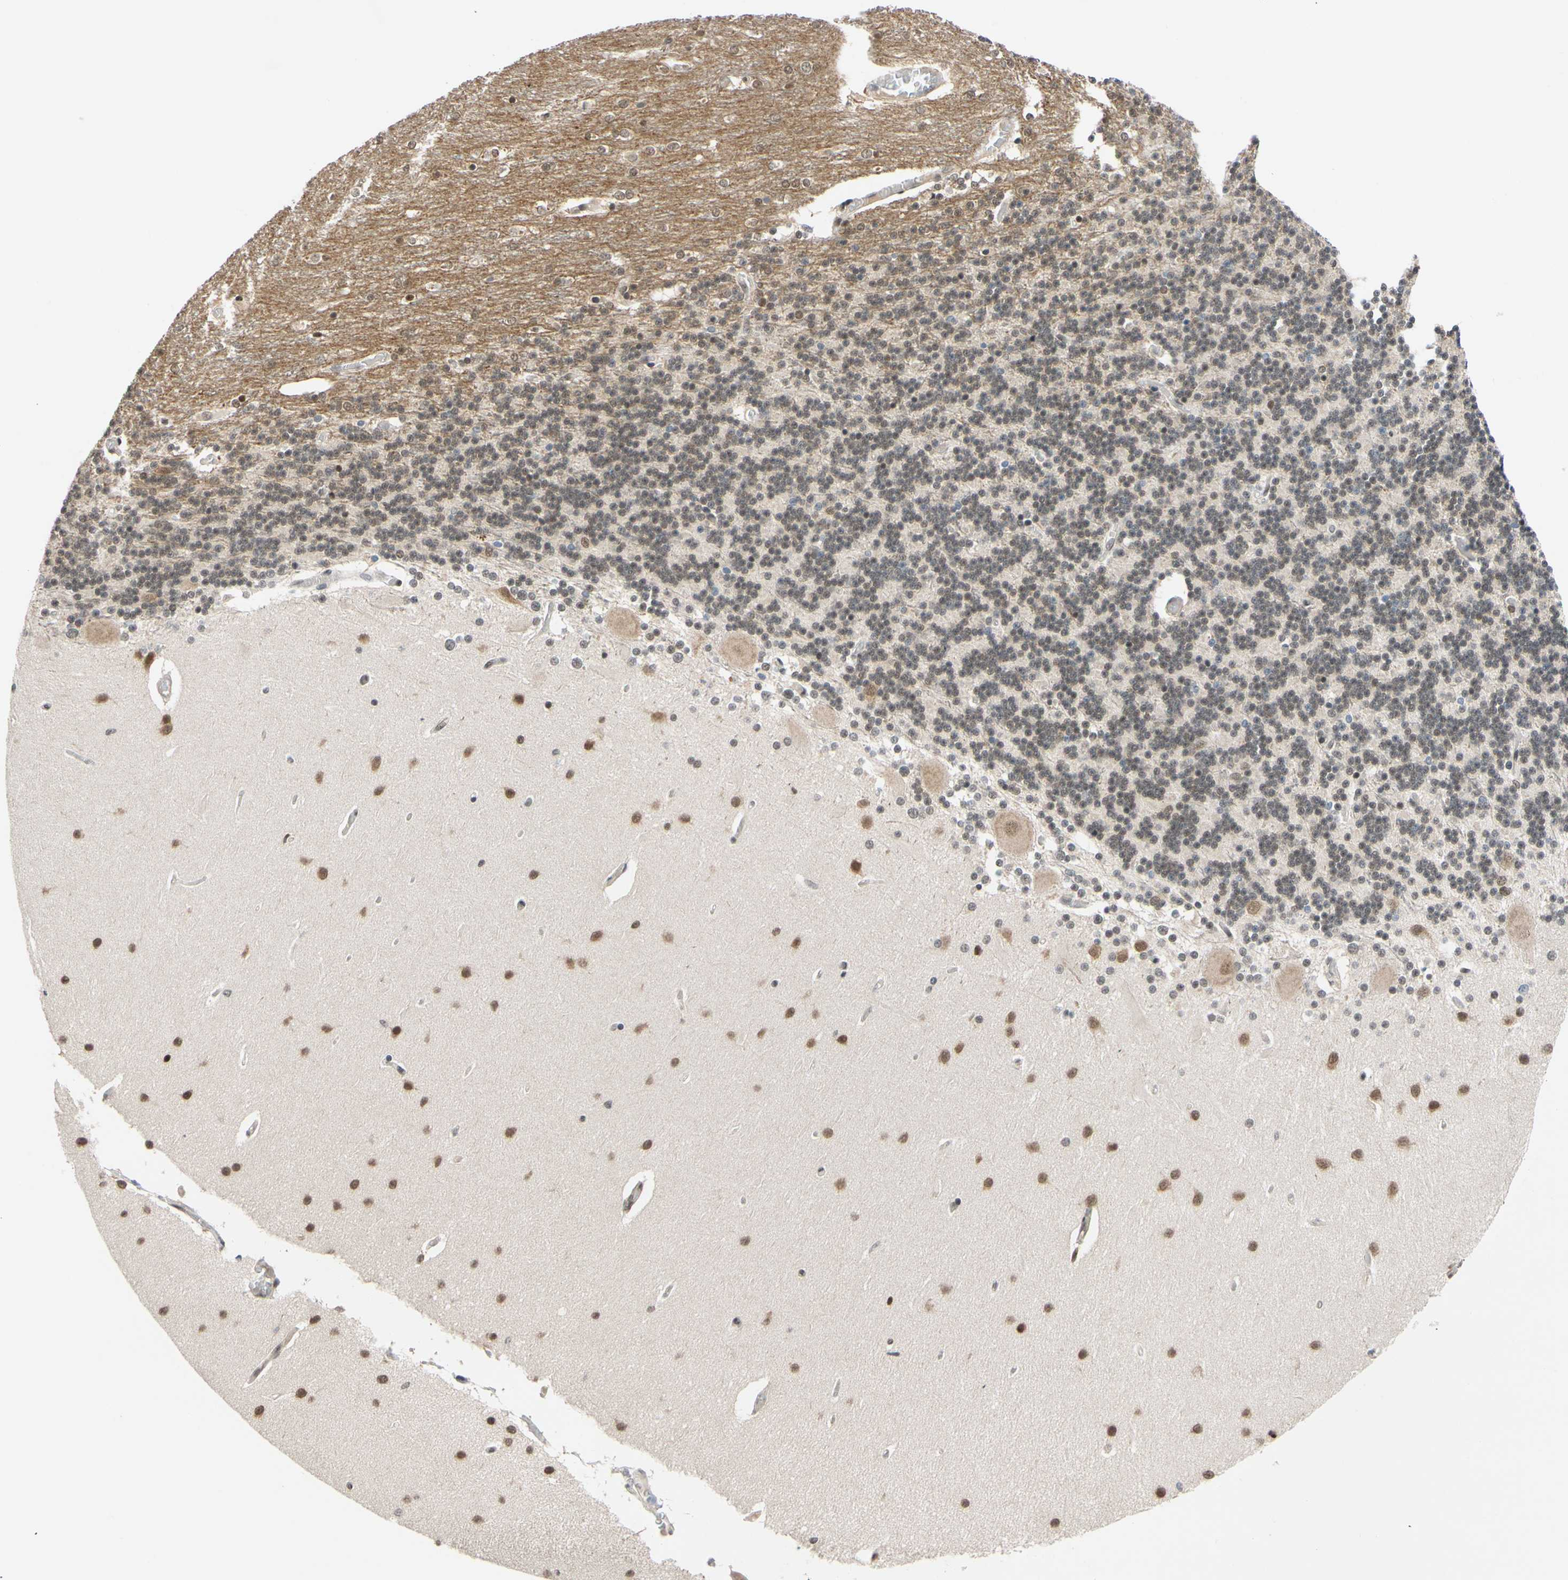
{"staining": {"intensity": "weak", "quantity": ">75%", "location": "nuclear"}, "tissue": "cerebellum", "cell_type": "Cells in granular layer", "image_type": "normal", "snomed": [{"axis": "morphology", "description": "Normal tissue, NOS"}, {"axis": "topography", "description": "Cerebellum"}], "caption": "Protein analysis of unremarkable cerebellum reveals weak nuclear staining in approximately >75% of cells in granular layer.", "gene": "TAF4", "patient": {"sex": "female", "age": 54}}